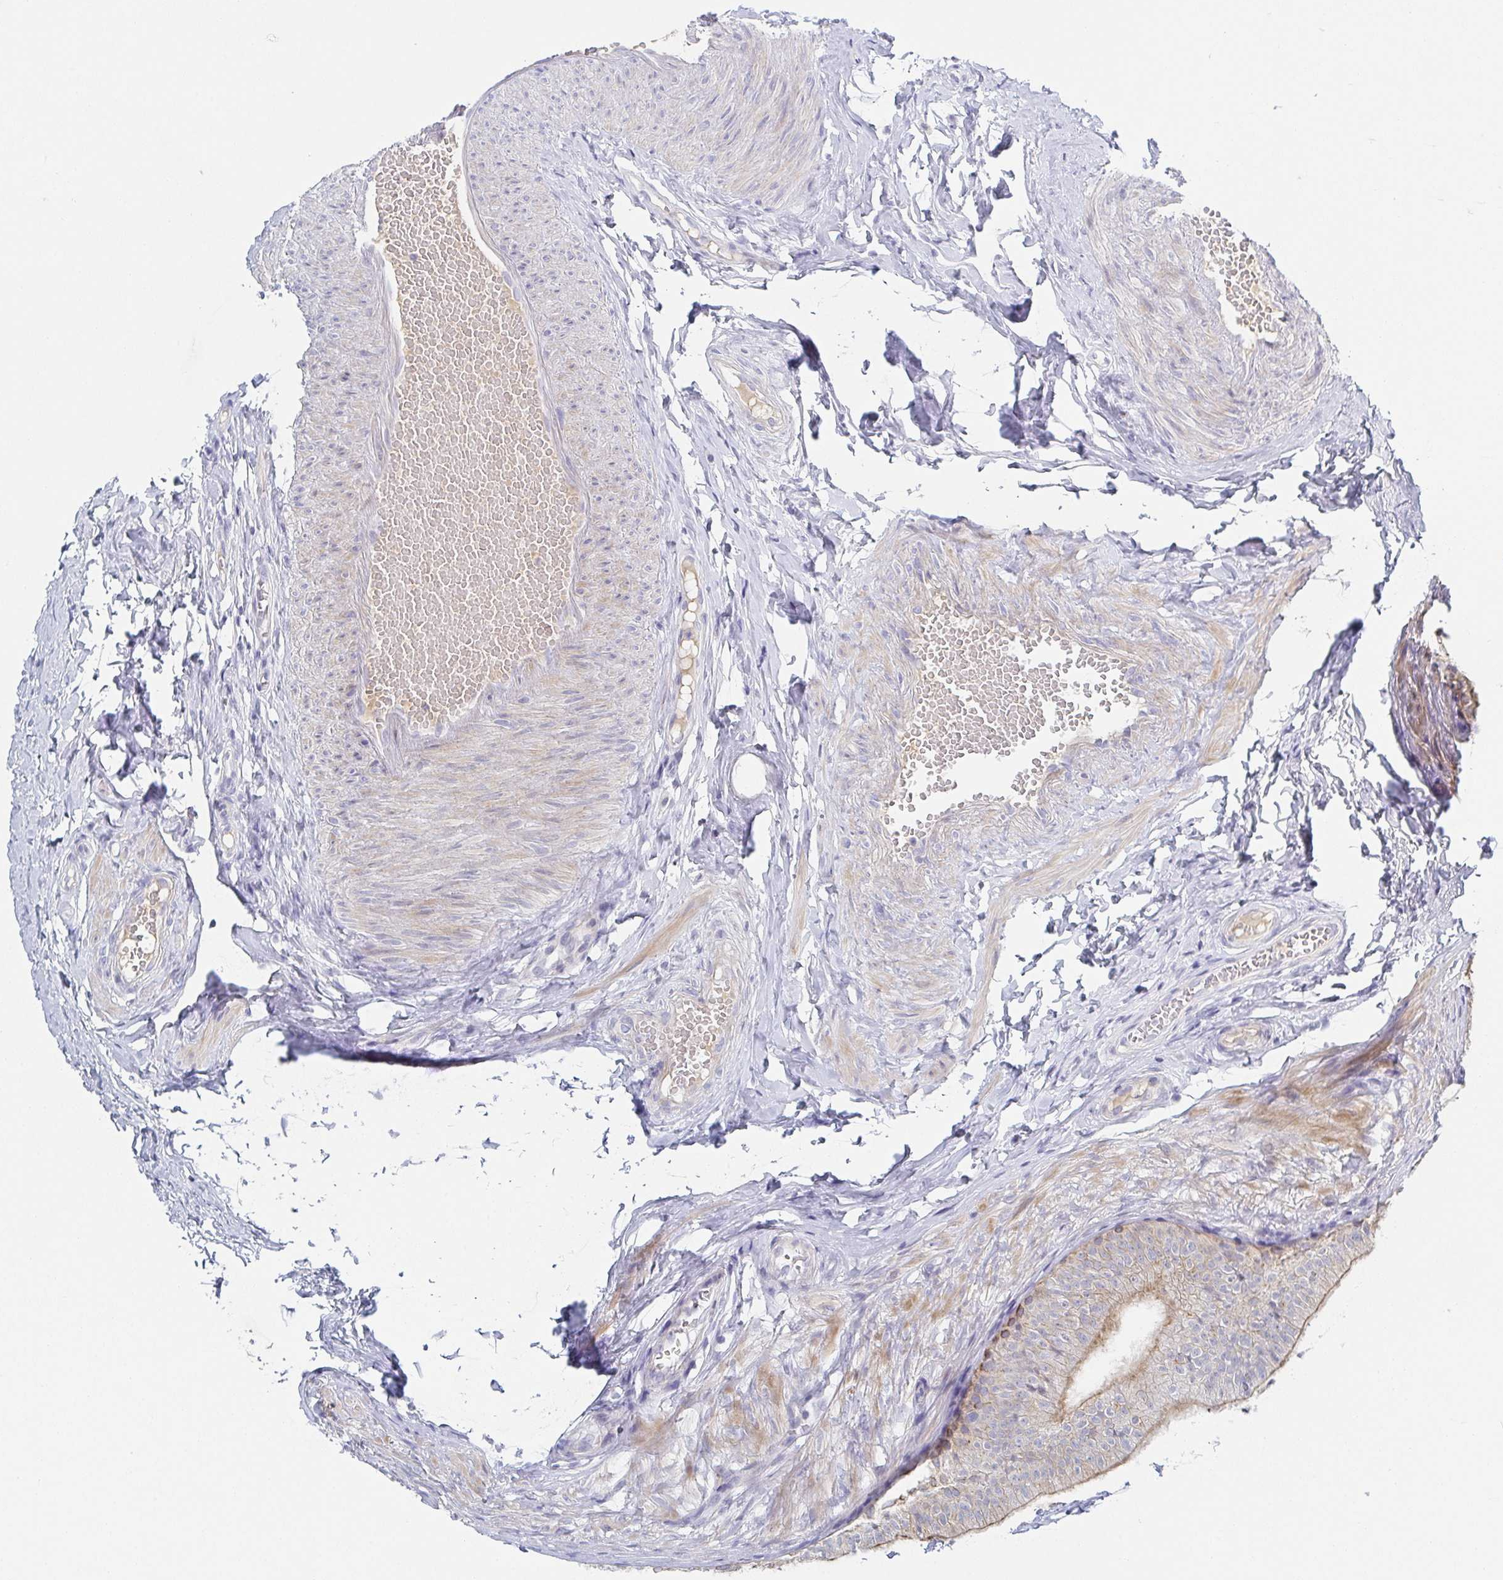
{"staining": {"intensity": "weak", "quantity": "<25%", "location": "cytoplasmic/membranous"}, "tissue": "epididymis", "cell_type": "Glandular cells", "image_type": "normal", "snomed": [{"axis": "morphology", "description": "Normal tissue, NOS"}, {"axis": "topography", "description": "Epididymis, spermatic cord, NOS"}, {"axis": "topography", "description": "Epididymis"}, {"axis": "topography", "description": "Peripheral nerve tissue"}], "caption": "A high-resolution micrograph shows IHC staining of unremarkable epididymis, which demonstrates no significant positivity in glandular cells.", "gene": "RHOV", "patient": {"sex": "male", "age": 29}}